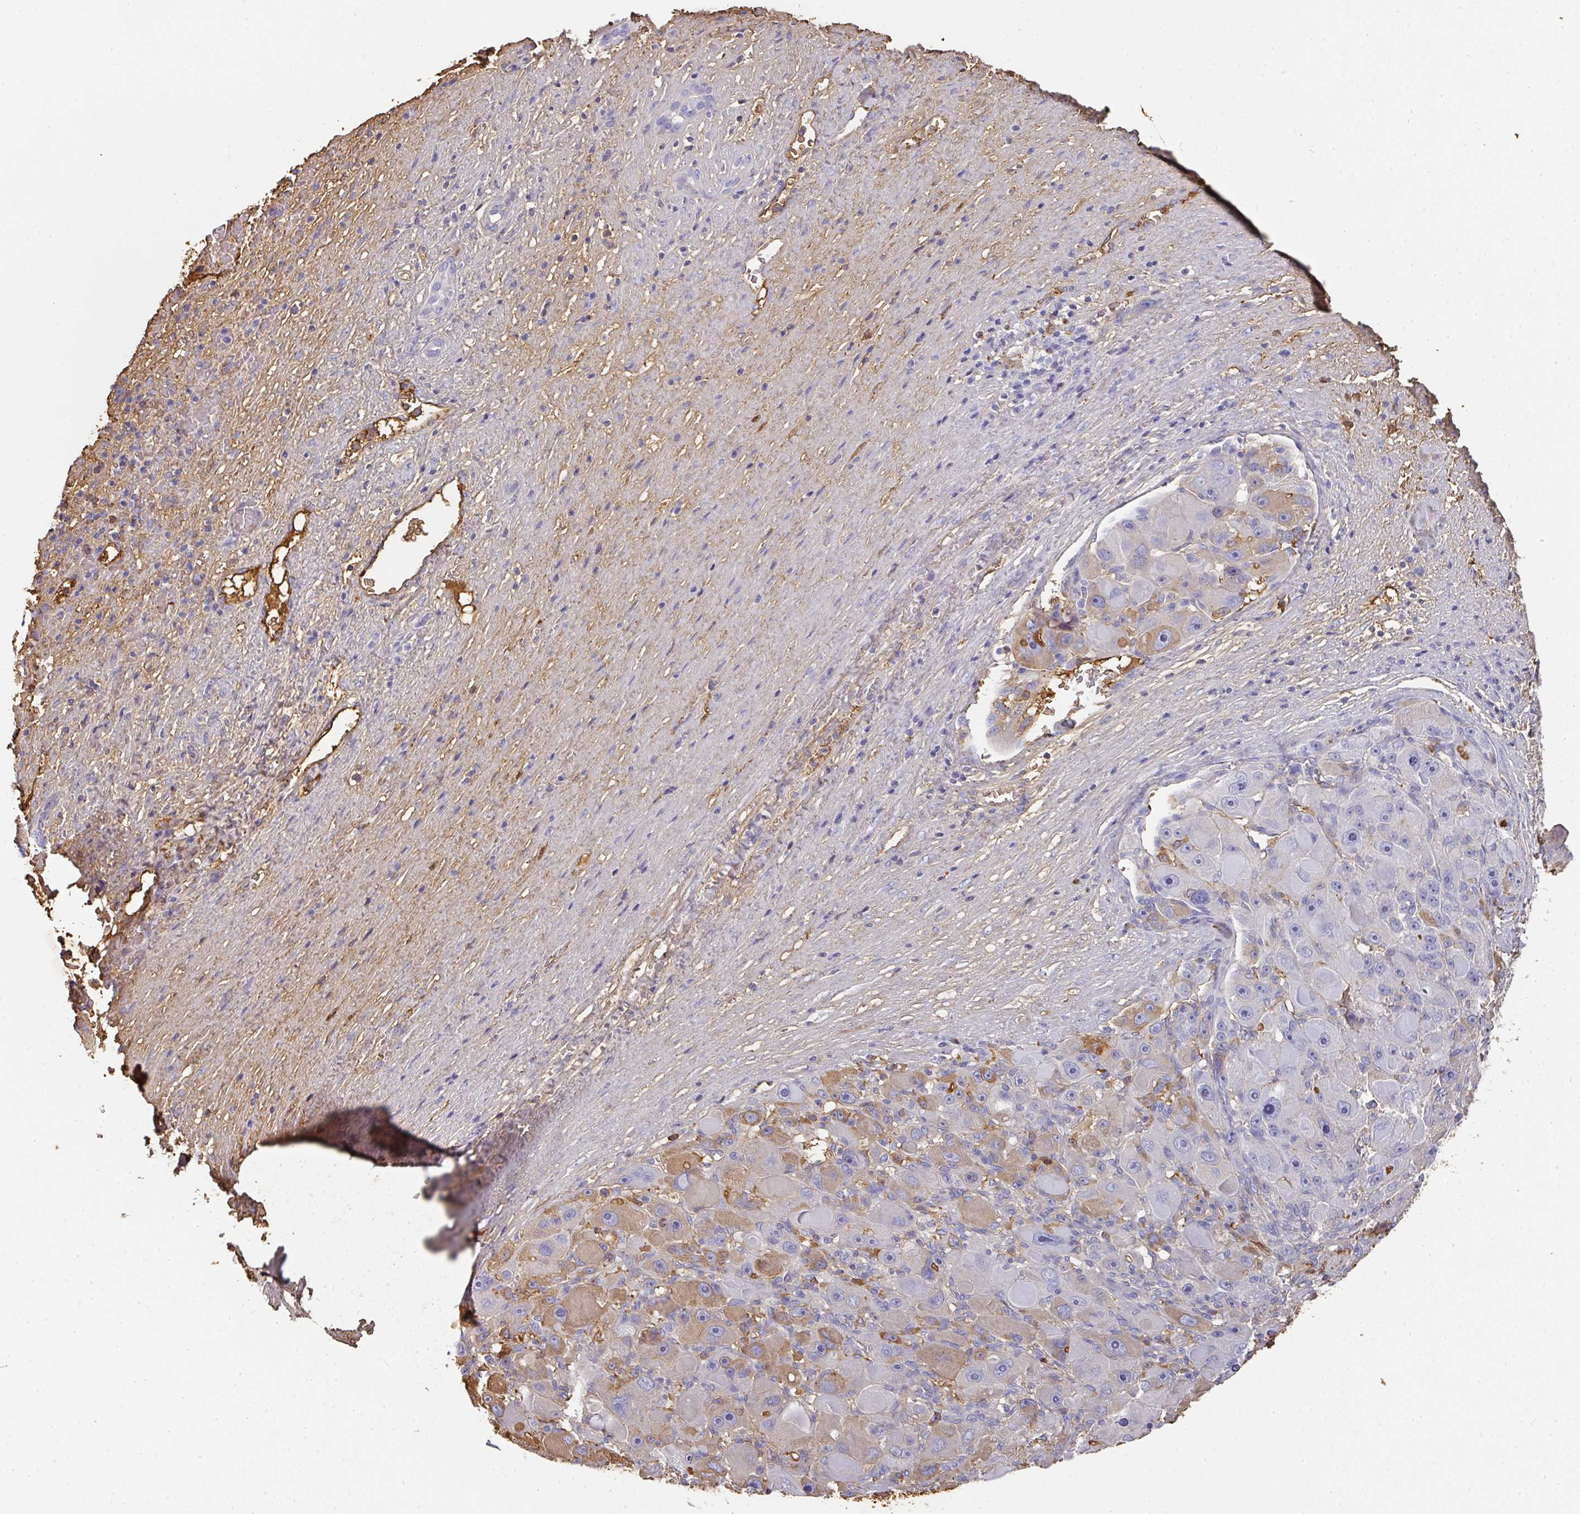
{"staining": {"intensity": "weak", "quantity": "<25%", "location": "cytoplasmic/membranous"}, "tissue": "liver cancer", "cell_type": "Tumor cells", "image_type": "cancer", "snomed": [{"axis": "morphology", "description": "Carcinoma, Hepatocellular, NOS"}, {"axis": "topography", "description": "Liver"}], "caption": "Immunohistochemistry (IHC) of human hepatocellular carcinoma (liver) demonstrates no staining in tumor cells.", "gene": "ALB", "patient": {"sex": "male", "age": 76}}